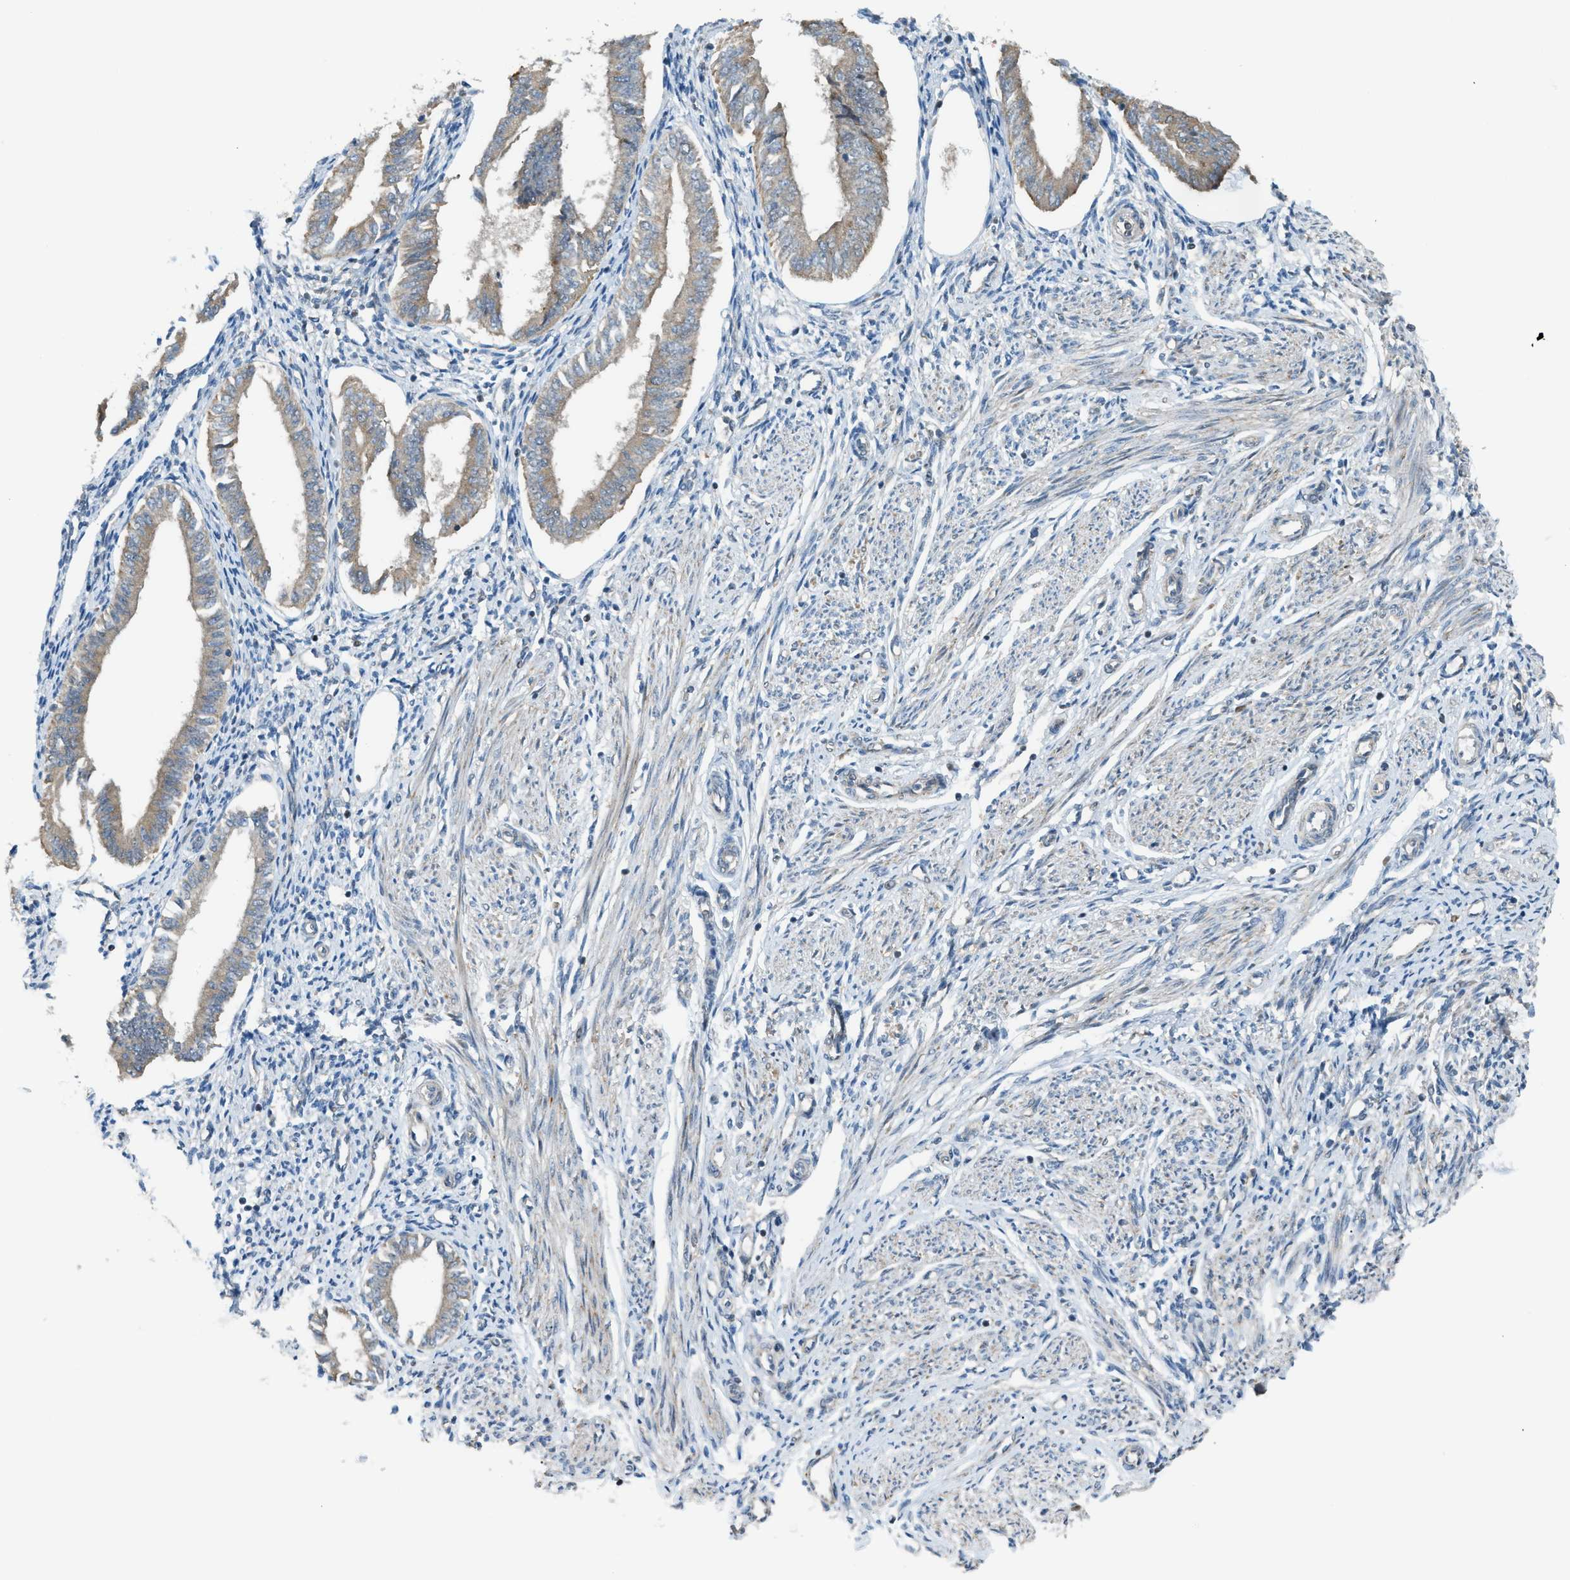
{"staining": {"intensity": "weak", "quantity": "<25%", "location": "cytoplasmic/membranous"}, "tissue": "endometrium", "cell_type": "Cells in endometrial stroma", "image_type": "normal", "snomed": [{"axis": "morphology", "description": "Normal tissue, NOS"}, {"axis": "topography", "description": "Endometrium"}], "caption": "Immunohistochemistry (IHC) histopathology image of normal human endometrium stained for a protein (brown), which demonstrates no positivity in cells in endometrial stroma.", "gene": "CCDC186", "patient": {"sex": "female", "age": 50}}